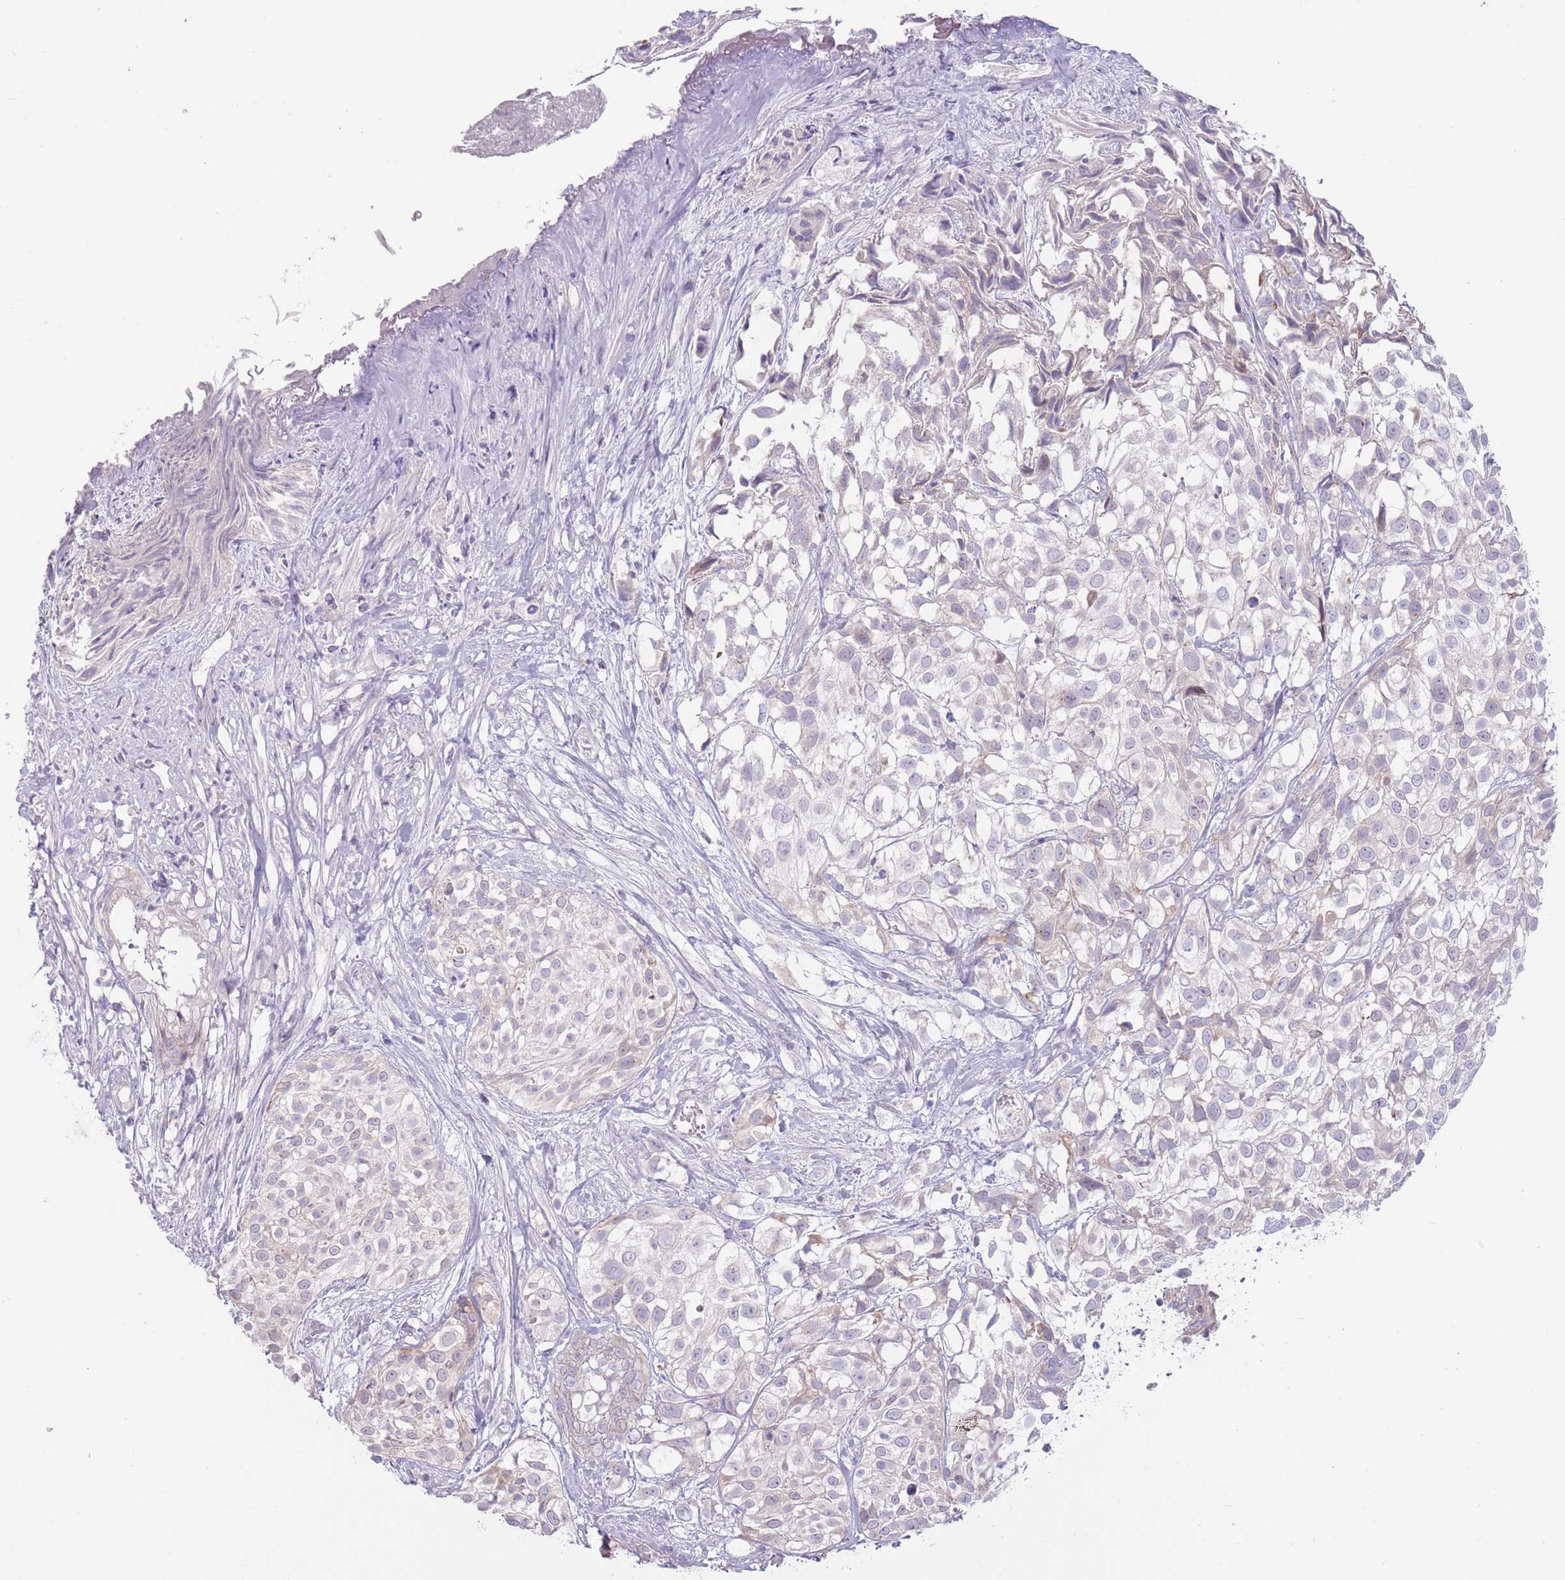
{"staining": {"intensity": "negative", "quantity": "none", "location": "none"}, "tissue": "urothelial cancer", "cell_type": "Tumor cells", "image_type": "cancer", "snomed": [{"axis": "morphology", "description": "Urothelial carcinoma, High grade"}, {"axis": "topography", "description": "Urinary bladder"}], "caption": "High-grade urothelial carcinoma was stained to show a protein in brown. There is no significant staining in tumor cells. Brightfield microscopy of immunohistochemistry stained with DAB (3,3'-diaminobenzidine) (brown) and hematoxylin (blue), captured at high magnification.", "gene": "LDHD", "patient": {"sex": "male", "age": 56}}